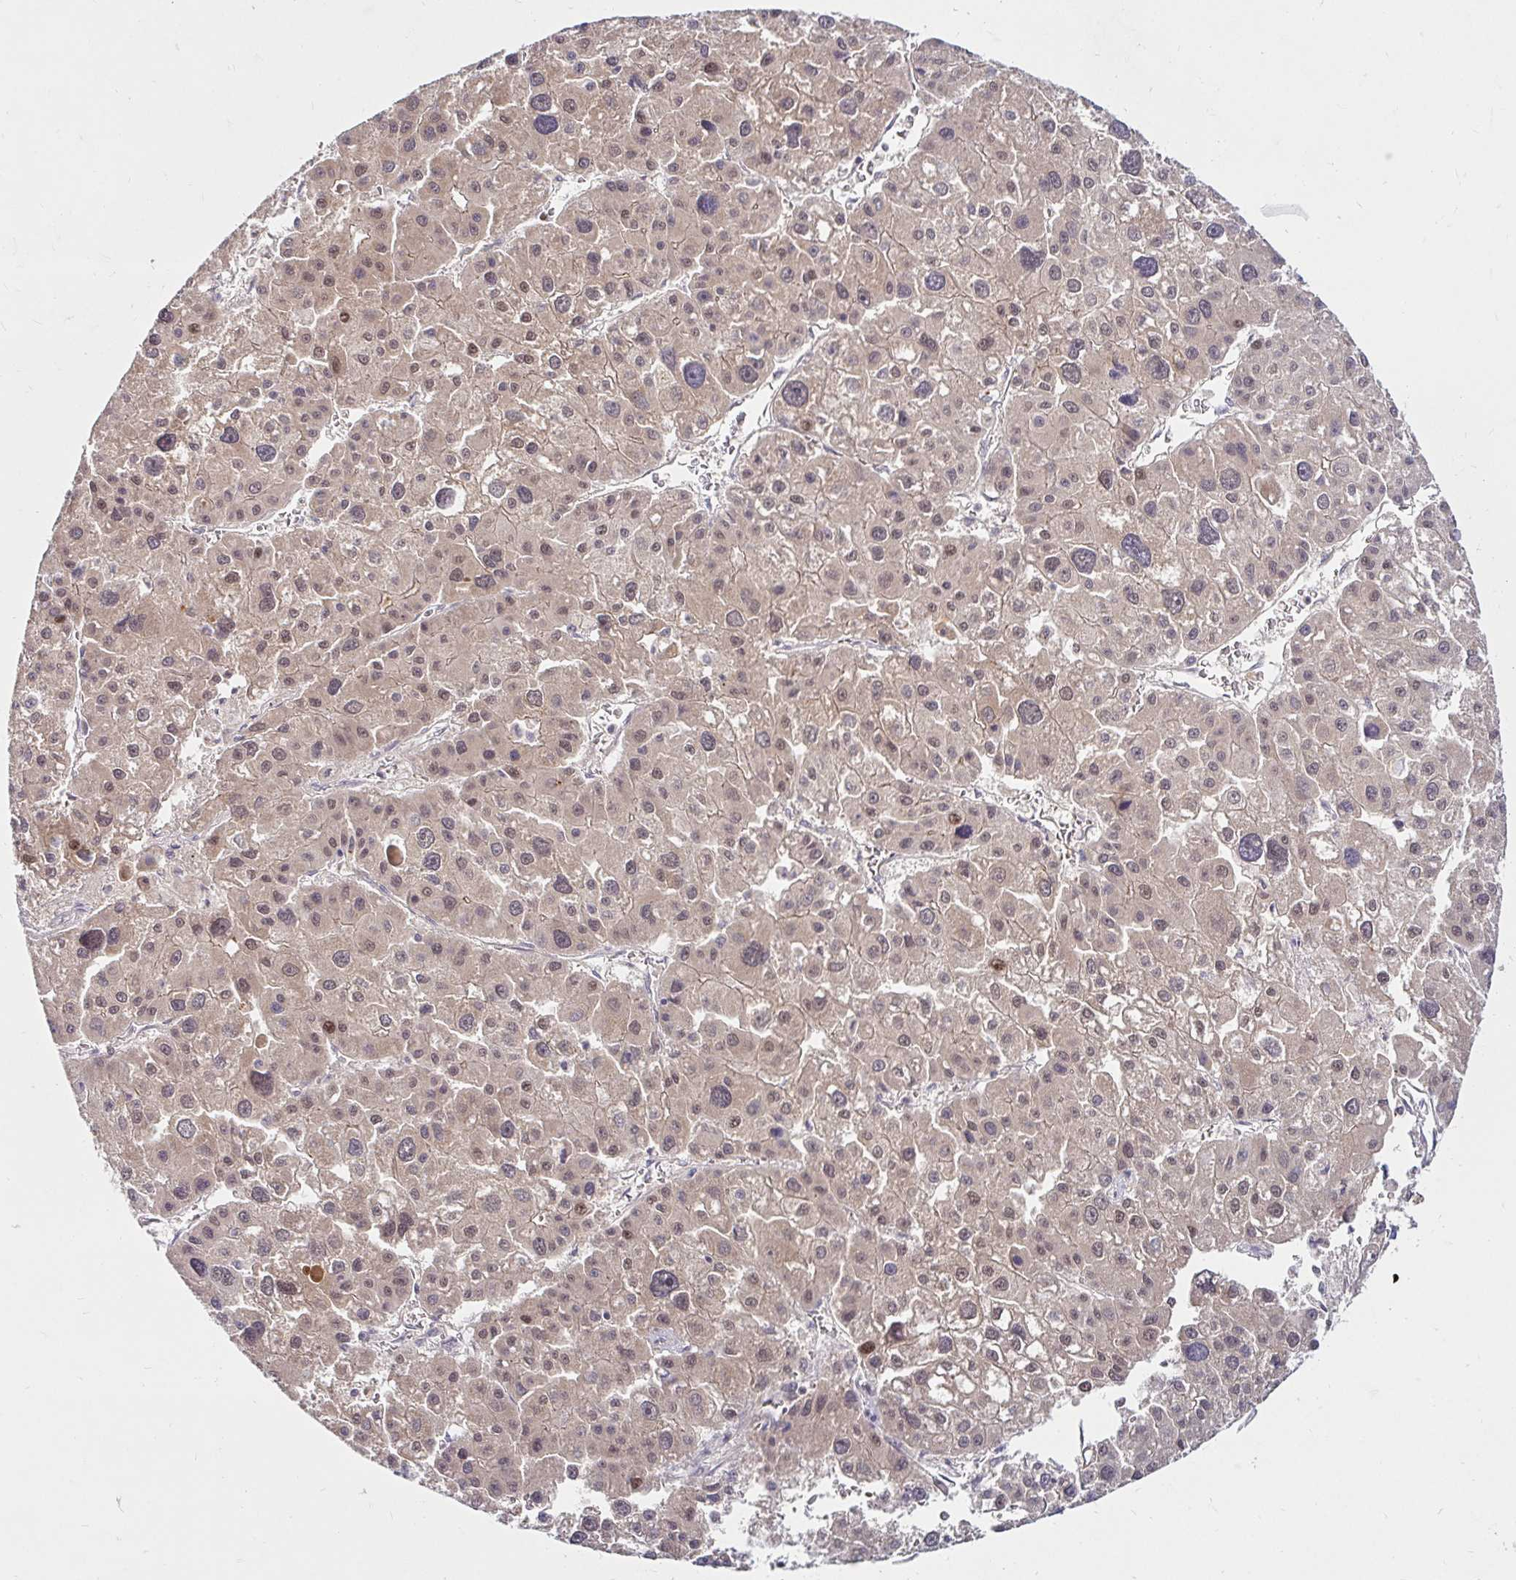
{"staining": {"intensity": "weak", "quantity": ">75%", "location": "cytoplasmic/membranous,nuclear"}, "tissue": "liver cancer", "cell_type": "Tumor cells", "image_type": "cancer", "snomed": [{"axis": "morphology", "description": "Carcinoma, Hepatocellular, NOS"}, {"axis": "topography", "description": "Liver"}], "caption": "A high-resolution histopathology image shows immunohistochemistry (IHC) staining of liver hepatocellular carcinoma, which exhibits weak cytoplasmic/membranous and nuclear expression in approximately >75% of tumor cells.", "gene": "ARHGEF37", "patient": {"sex": "male", "age": 73}}